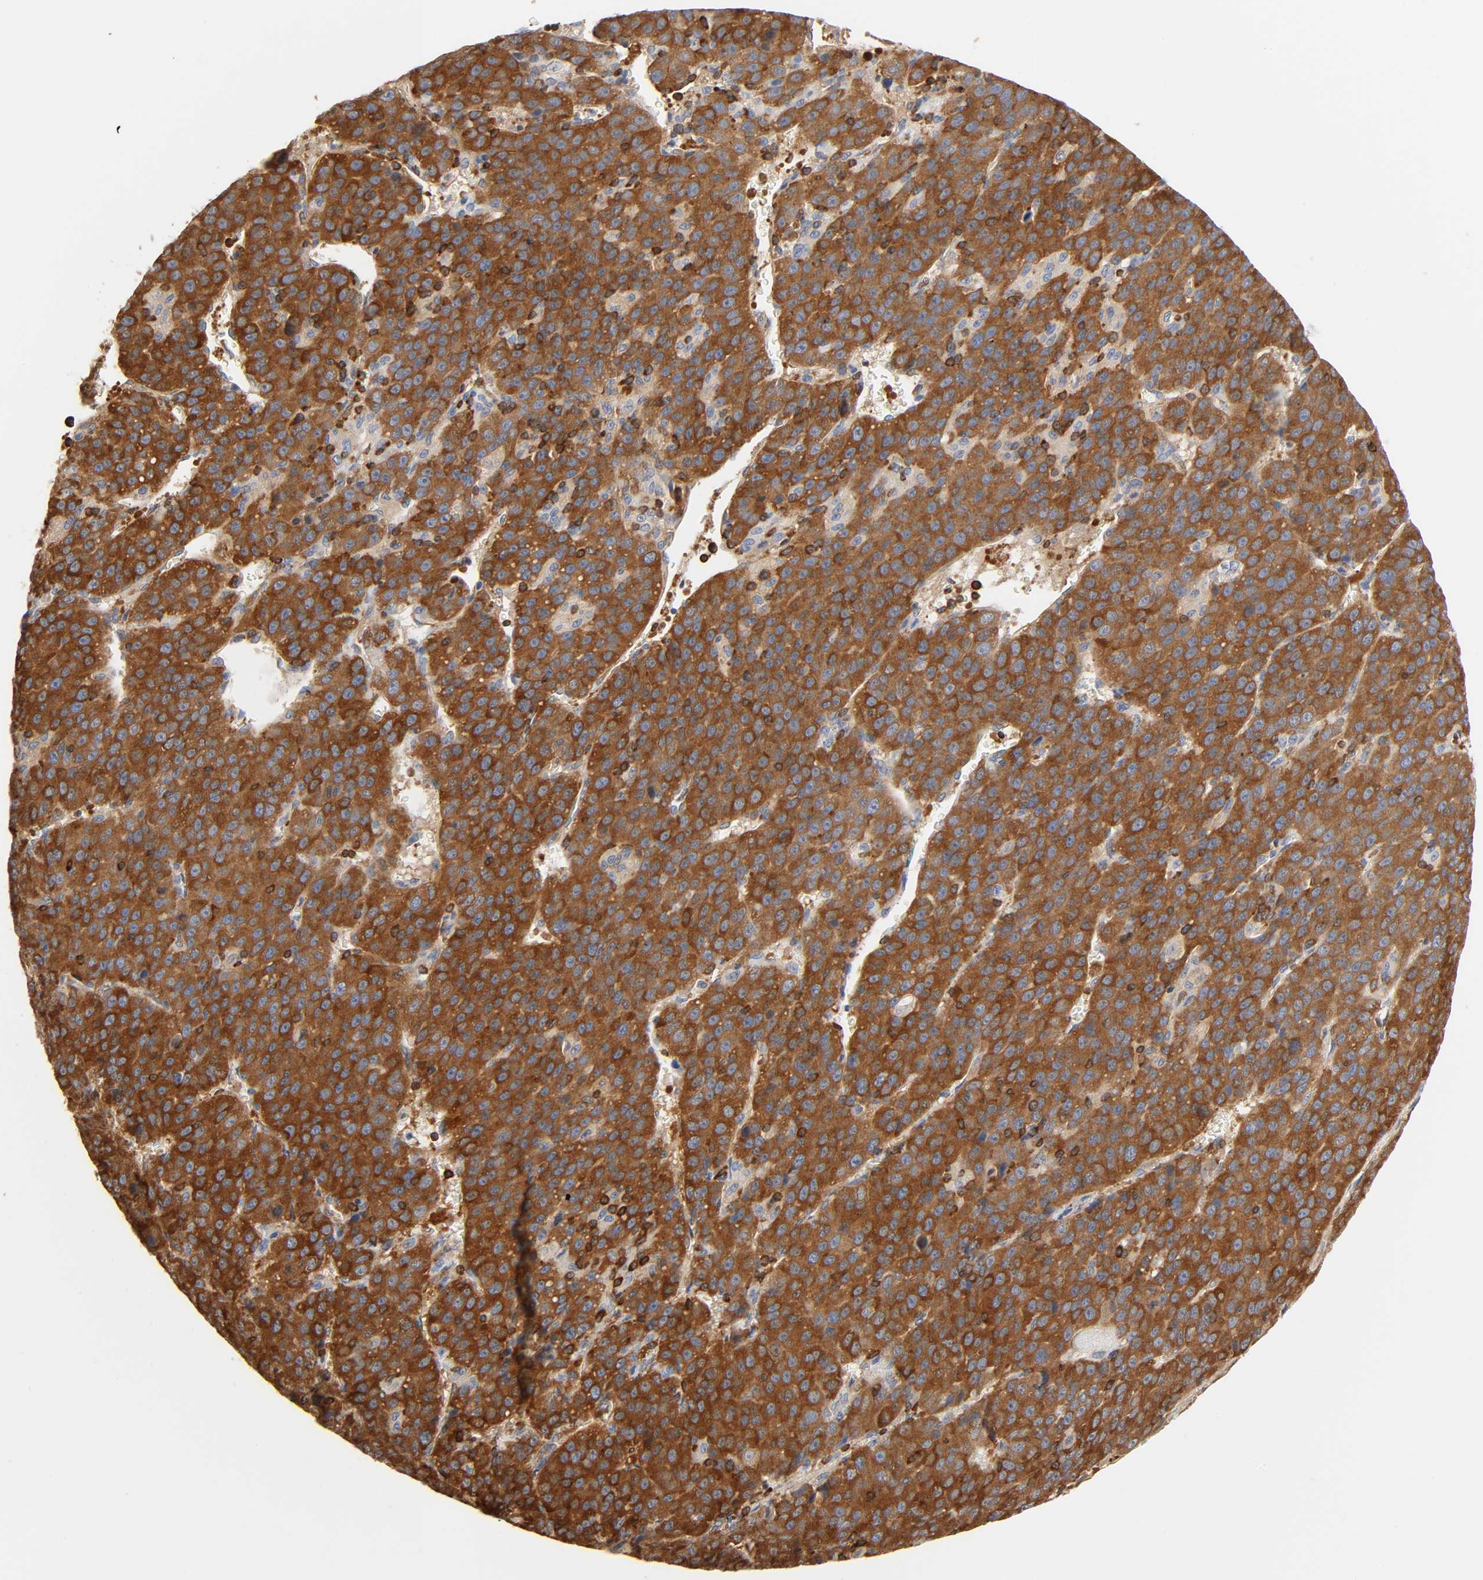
{"staining": {"intensity": "strong", "quantity": ">75%", "location": "cytoplasmic/membranous"}, "tissue": "liver cancer", "cell_type": "Tumor cells", "image_type": "cancer", "snomed": [{"axis": "morphology", "description": "Carcinoma, Hepatocellular, NOS"}, {"axis": "topography", "description": "Liver"}], "caption": "Liver cancer stained for a protein (brown) exhibits strong cytoplasmic/membranous positive staining in approximately >75% of tumor cells.", "gene": "BIN1", "patient": {"sex": "female", "age": 53}}